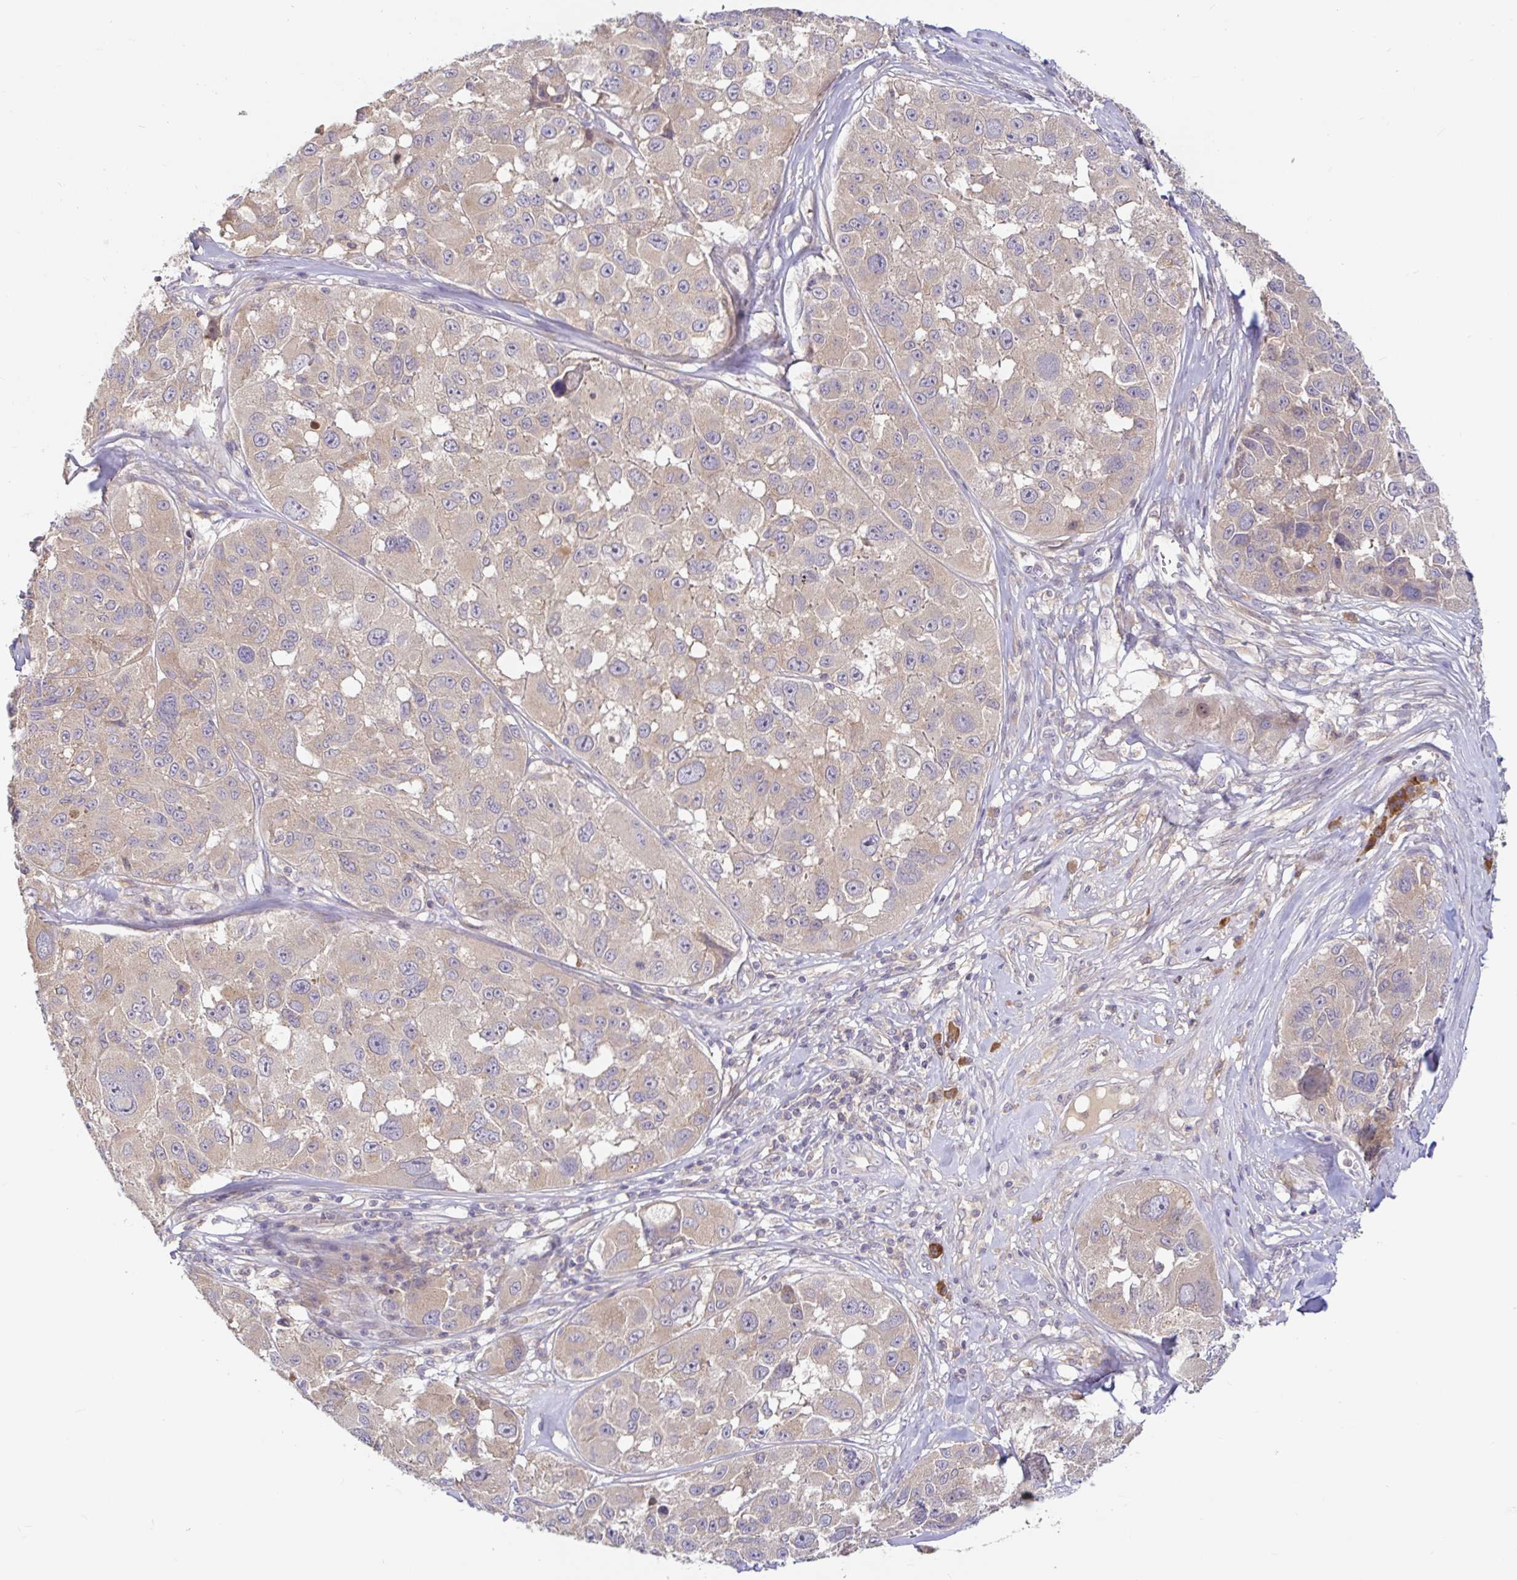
{"staining": {"intensity": "weak", "quantity": "<25%", "location": "cytoplasmic/membranous"}, "tissue": "melanoma", "cell_type": "Tumor cells", "image_type": "cancer", "snomed": [{"axis": "morphology", "description": "Malignant melanoma, NOS"}, {"axis": "topography", "description": "Skin"}], "caption": "Melanoma stained for a protein using immunohistochemistry shows no expression tumor cells.", "gene": "LARP1", "patient": {"sex": "female", "age": 66}}